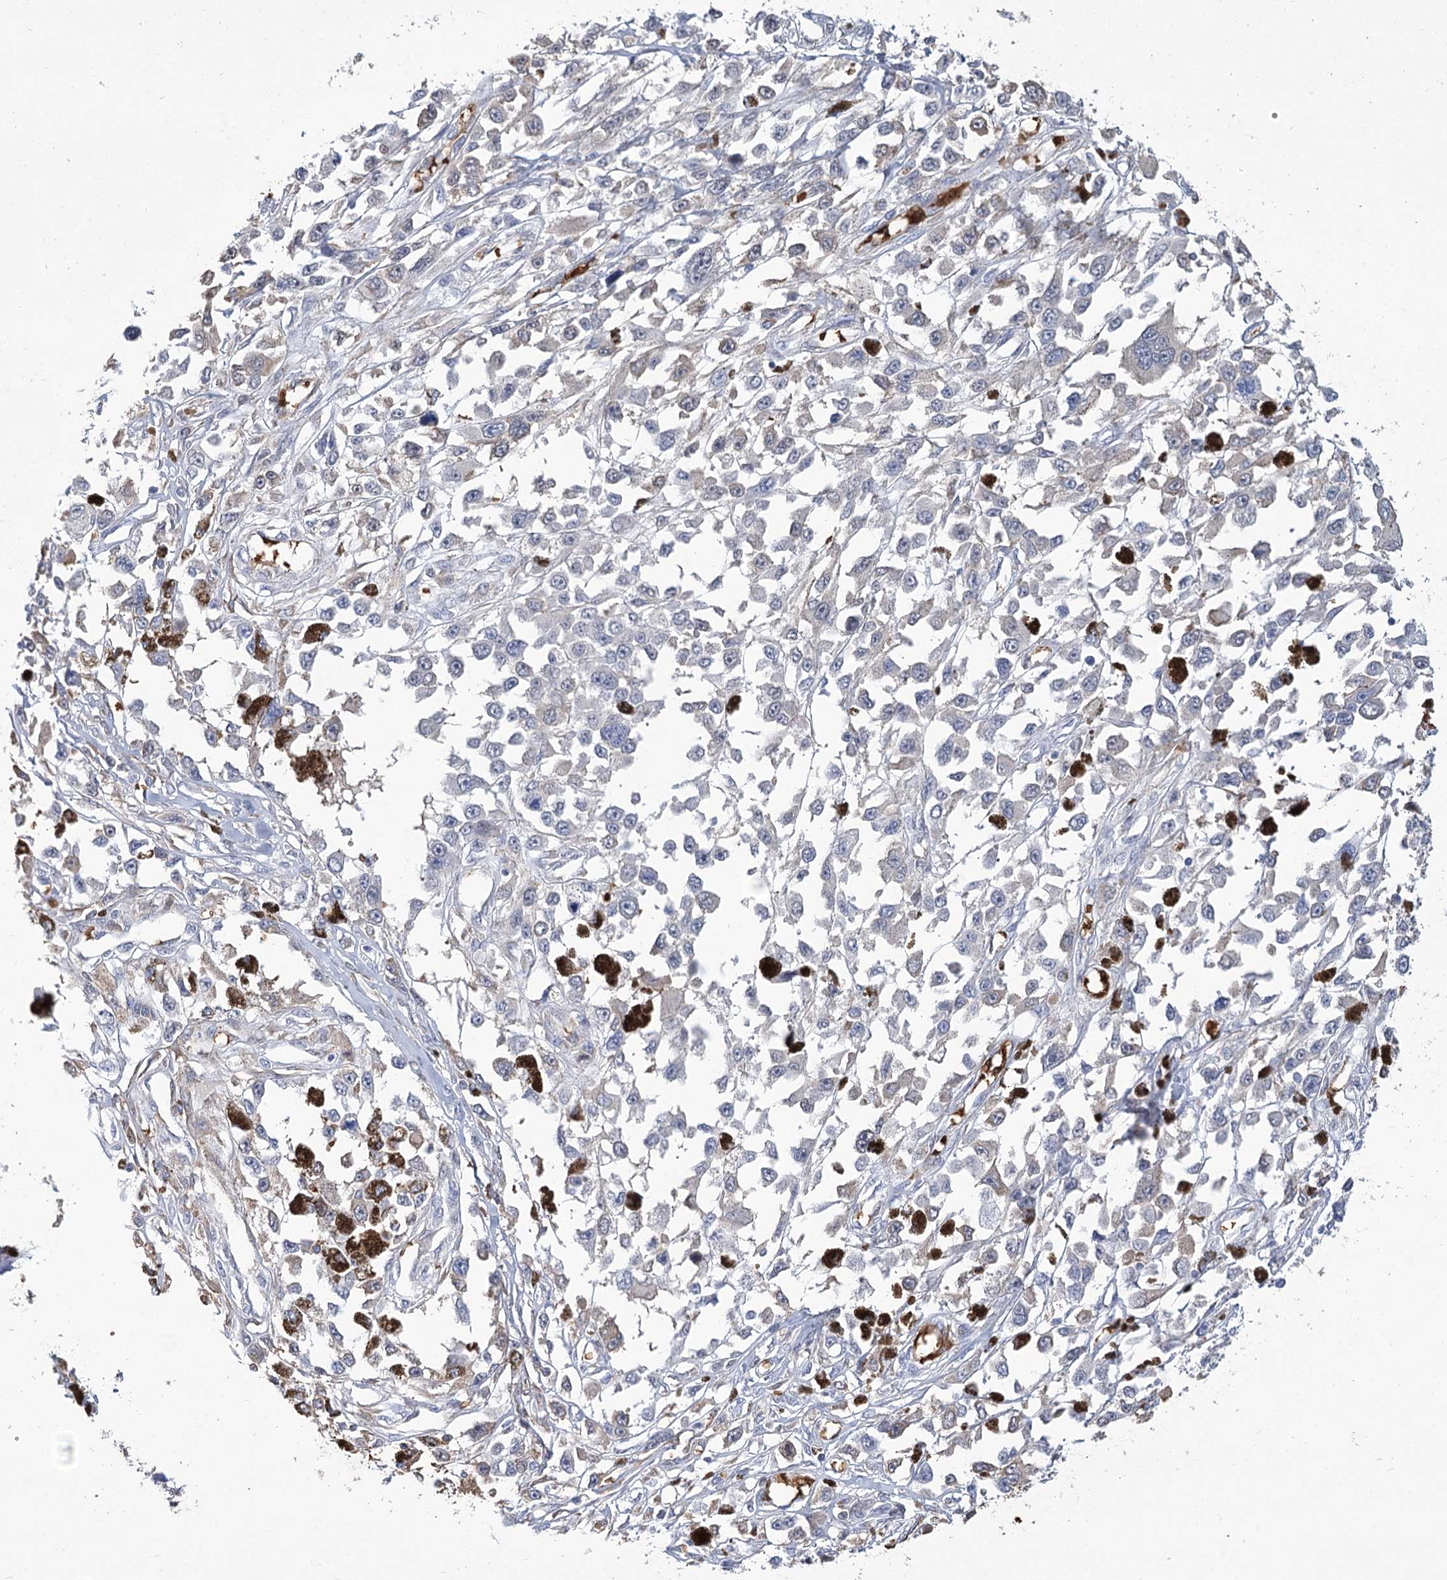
{"staining": {"intensity": "negative", "quantity": "none", "location": "none"}, "tissue": "melanoma", "cell_type": "Tumor cells", "image_type": "cancer", "snomed": [{"axis": "morphology", "description": "Malignant melanoma, Metastatic site"}, {"axis": "topography", "description": "Lymph node"}], "caption": "The histopathology image displays no significant positivity in tumor cells of malignant melanoma (metastatic site).", "gene": "HBA1", "patient": {"sex": "male", "age": 59}}